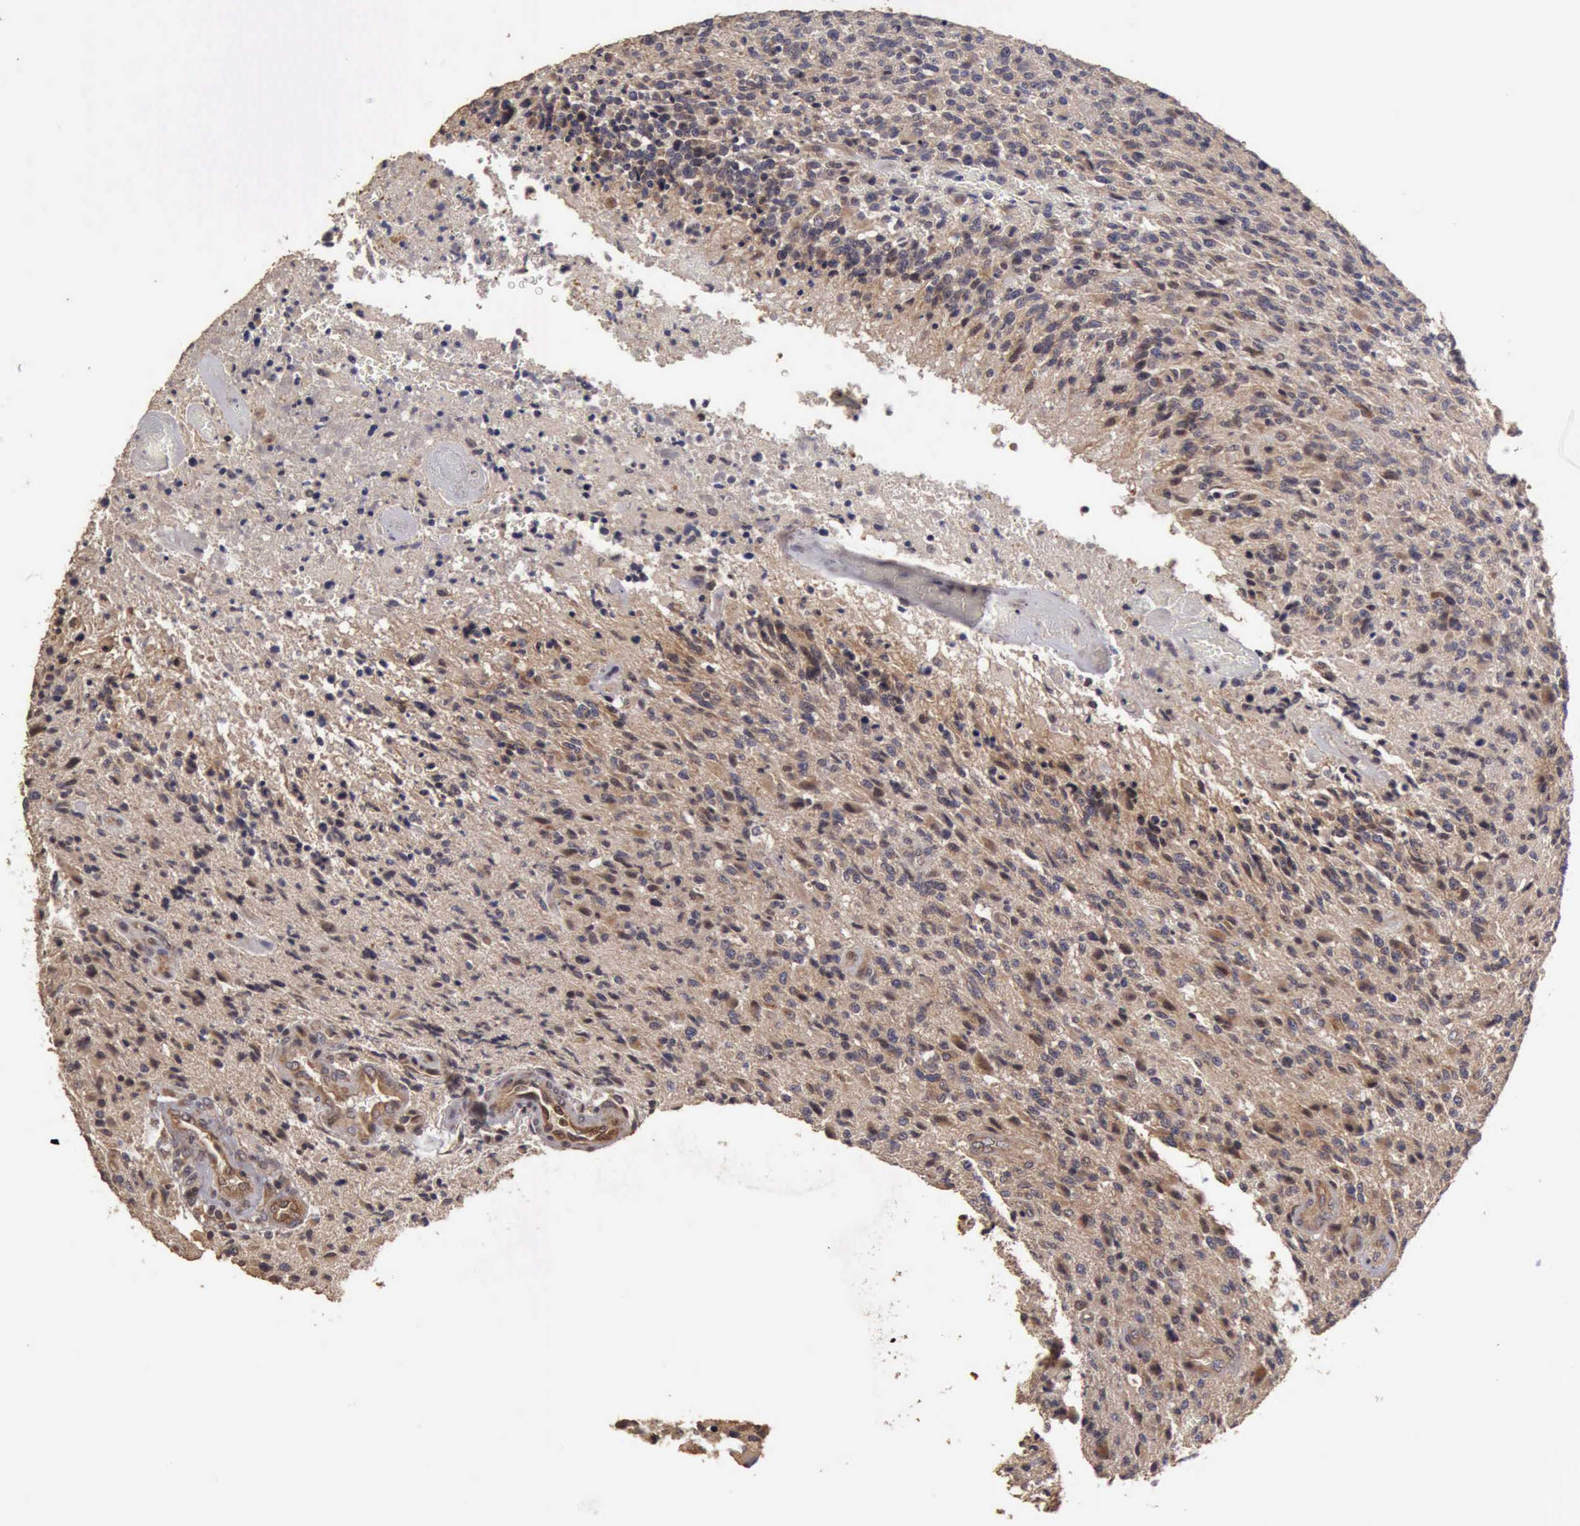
{"staining": {"intensity": "negative", "quantity": "none", "location": "none"}, "tissue": "glioma", "cell_type": "Tumor cells", "image_type": "cancer", "snomed": [{"axis": "morphology", "description": "Glioma, malignant, High grade"}, {"axis": "topography", "description": "Brain"}], "caption": "This is an immunohistochemistry image of malignant high-grade glioma. There is no positivity in tumor cells.", "gene": "BMX", "patient": {"sex": "male", "age": 36}}